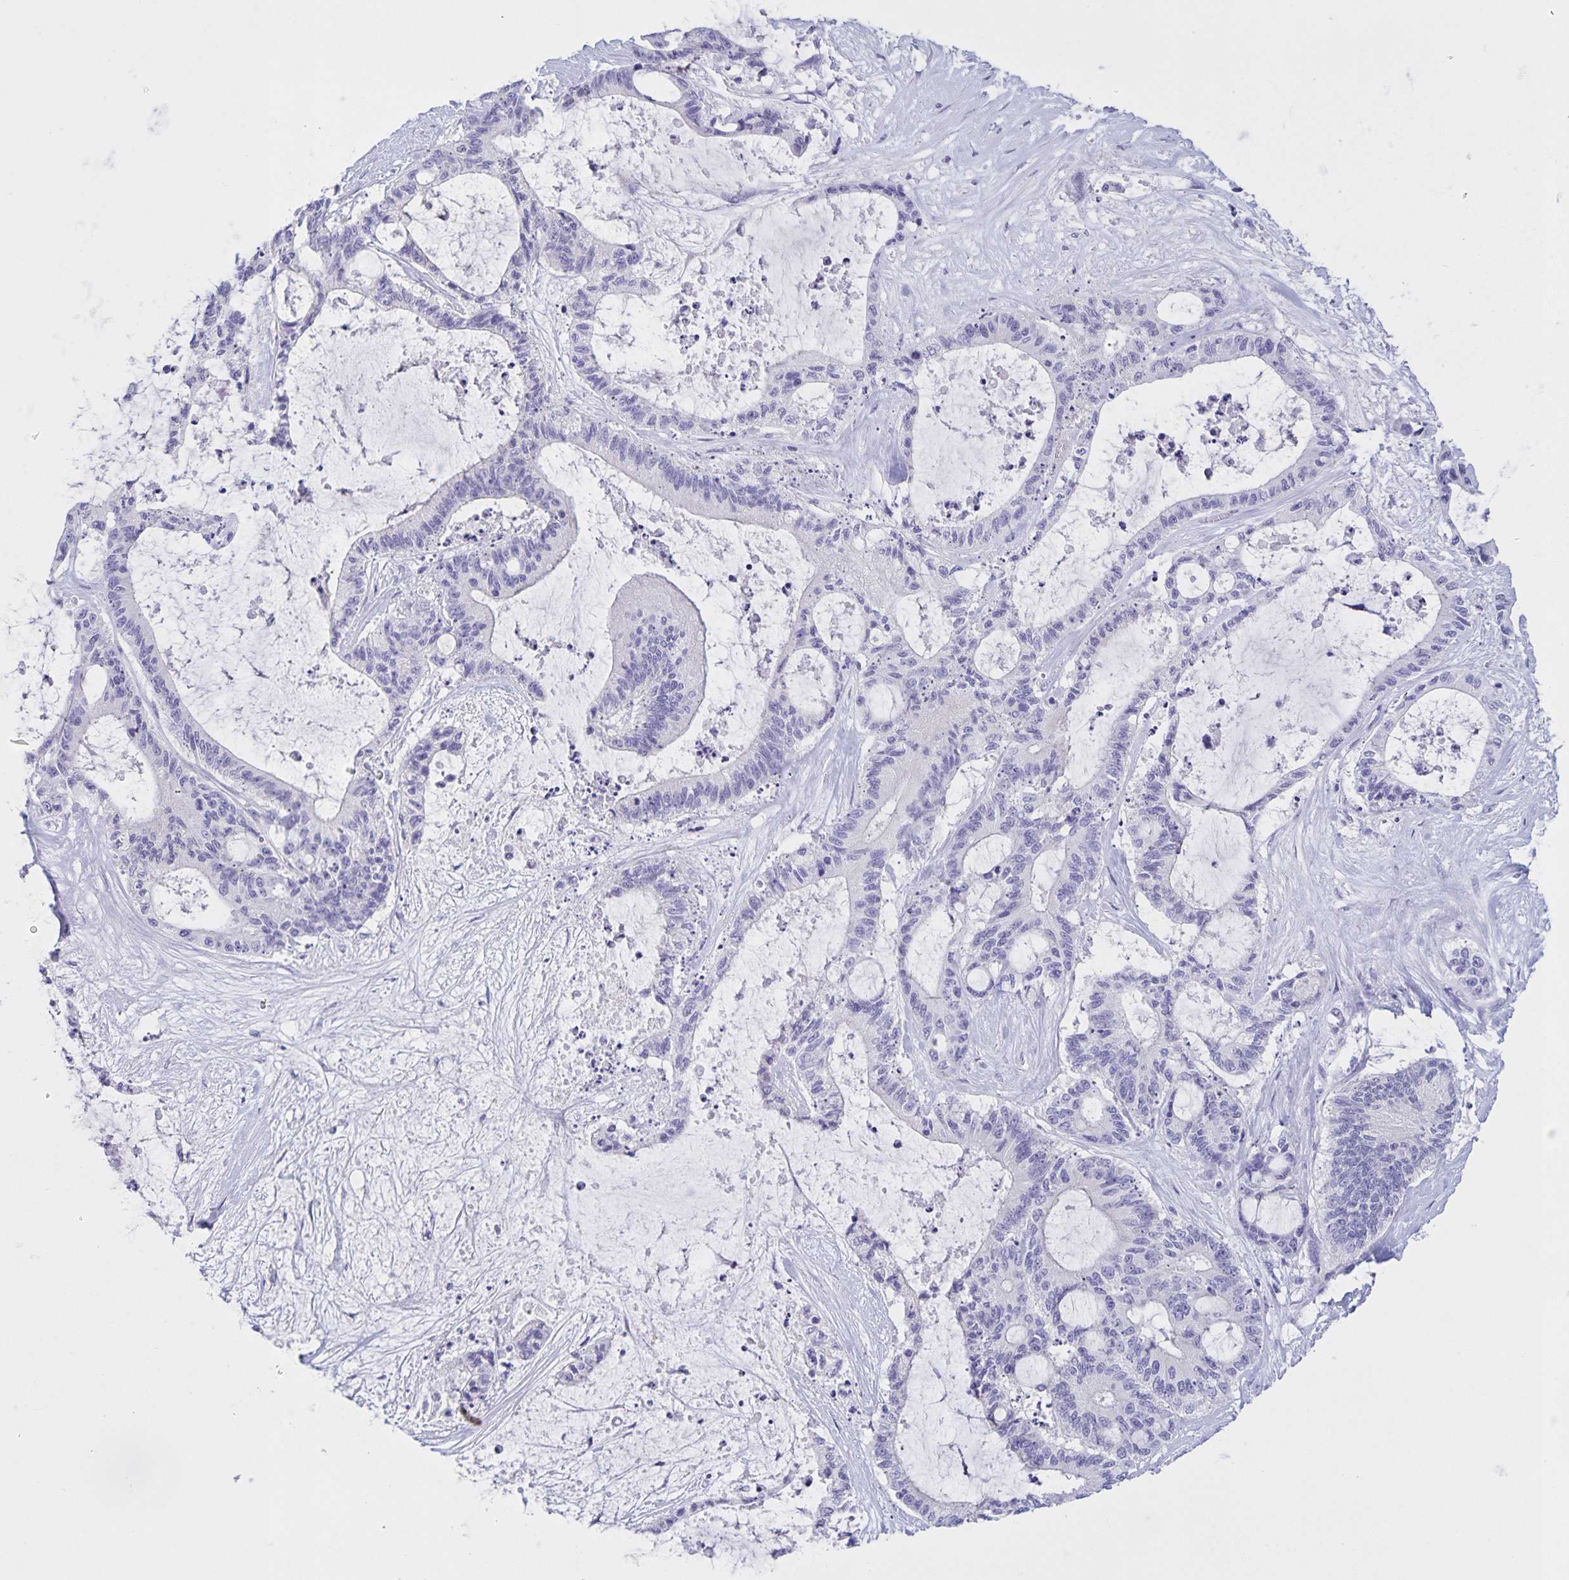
{"staining": {"intensity": "negative", "quantity": "none", "location": "none"}, "tissue": "liver cancer", "cell_type": "Tumor cells", "image_type": "cancer", "snomed": [{"axis": "morphology", "description": "Normal tissue, NOS"}, {"axis": "morphology", "description": "Cholangiocarcinoma"}, {"axis": "topography", "description": "Liver"}, {"axis": "topography", "description": "Peripheral nerve tissue"}], "caption": "A high-resolution micrograph shows immunohistochemistry (IHC) staining of liver cancer (cholangiocarcinoma), which displays no significant positivity in tumor cells.", "gene": "DMGDH", "patient": {"sex": "female", "age": 73}}